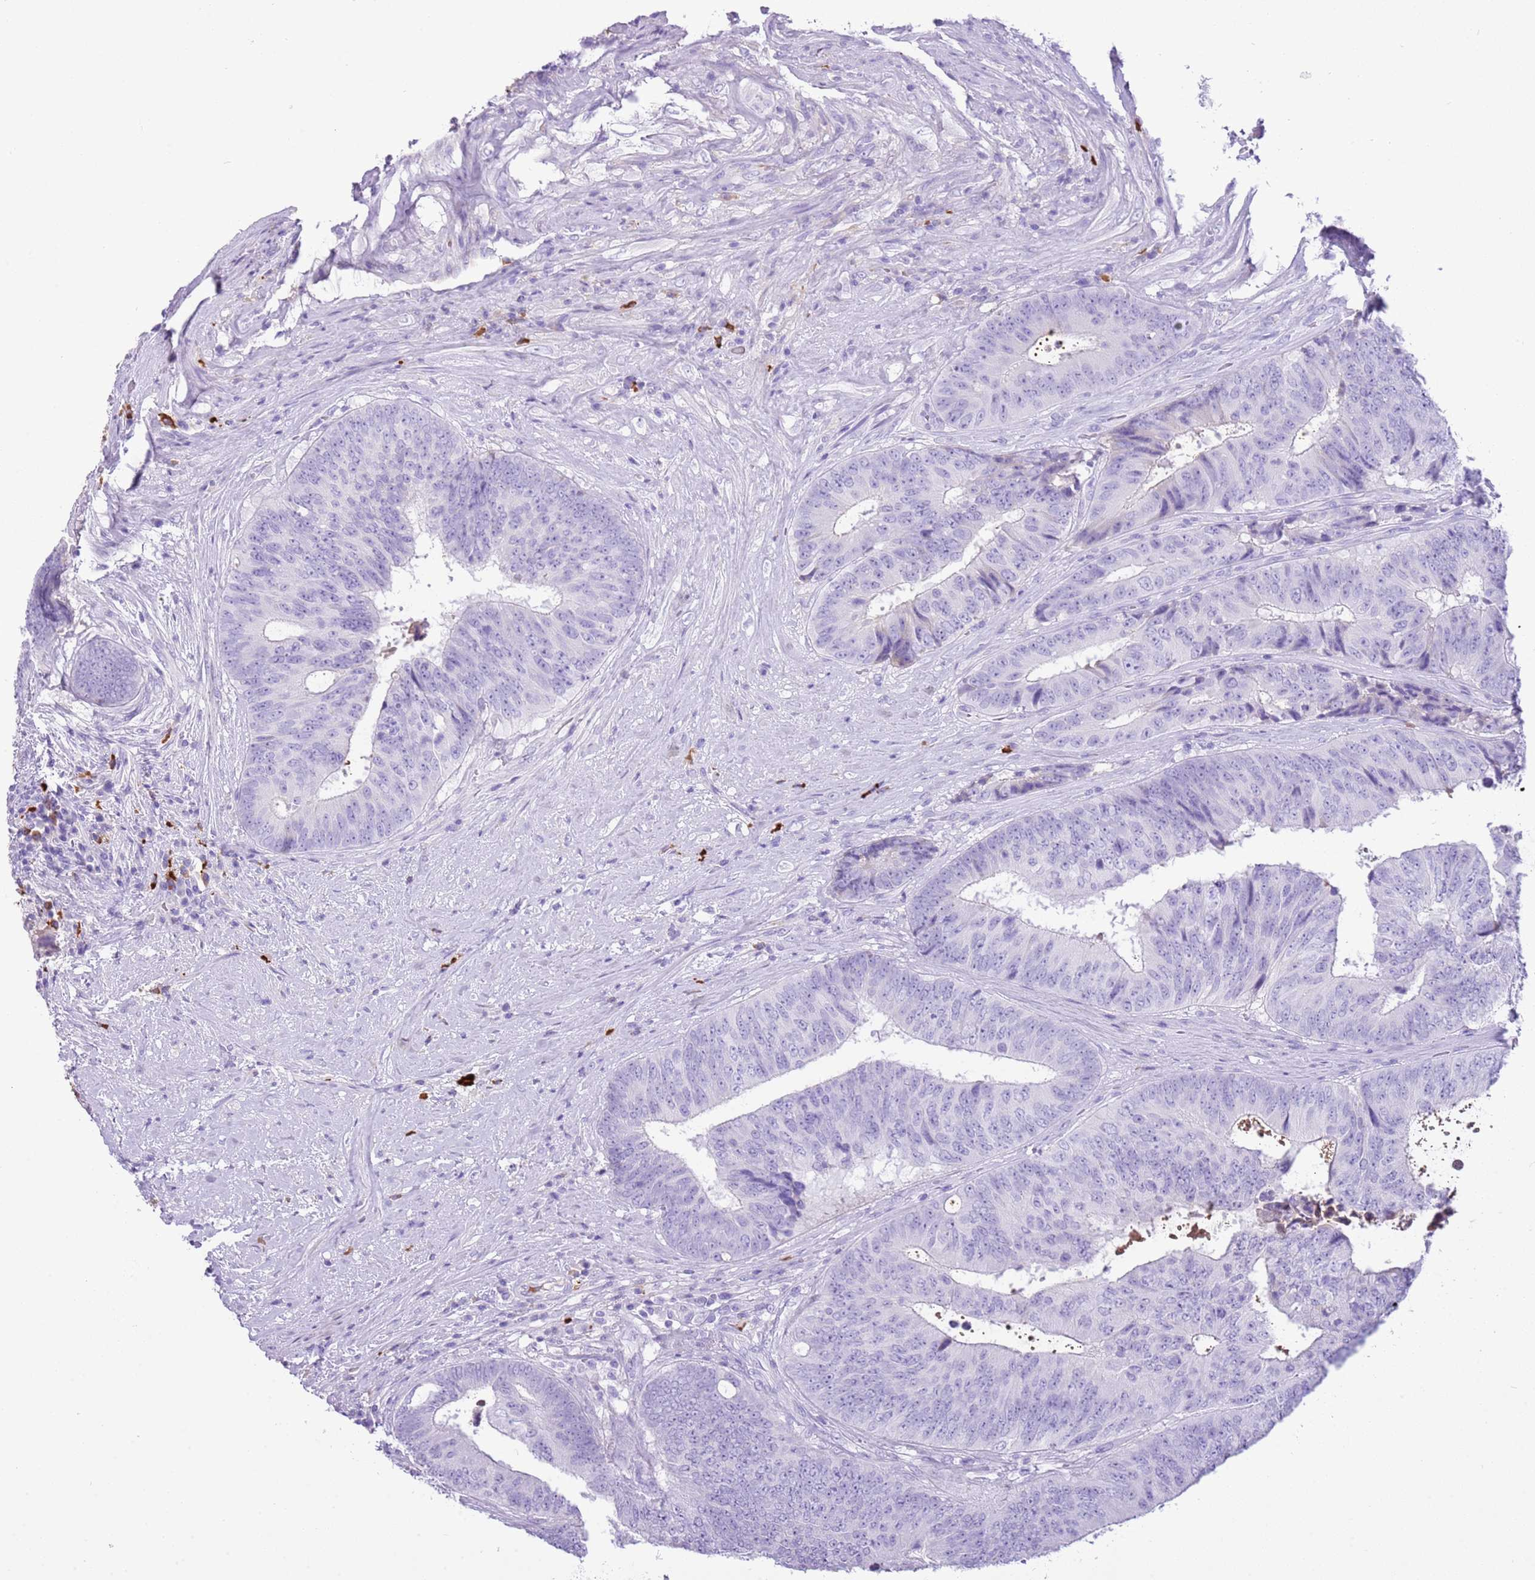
{"staining": {"intensity": "negative", "quantity": "none", "location": "none"}, "tissue": "colorectal cancer", "cell_type": "Tumor cells", "image_type": "cancer", "snomed": [{"axis": "morphology", "description": "Adenocarcinoma, NOS"}, {"axis": "topography", "description": "Rectum"}], "caption": "Human colorectal cancer stained for a protein using IHC exhibits no staining in tumor cells.", "gene": "IGKV3D-11", "patient": {"sex": "male", "age": 72}}